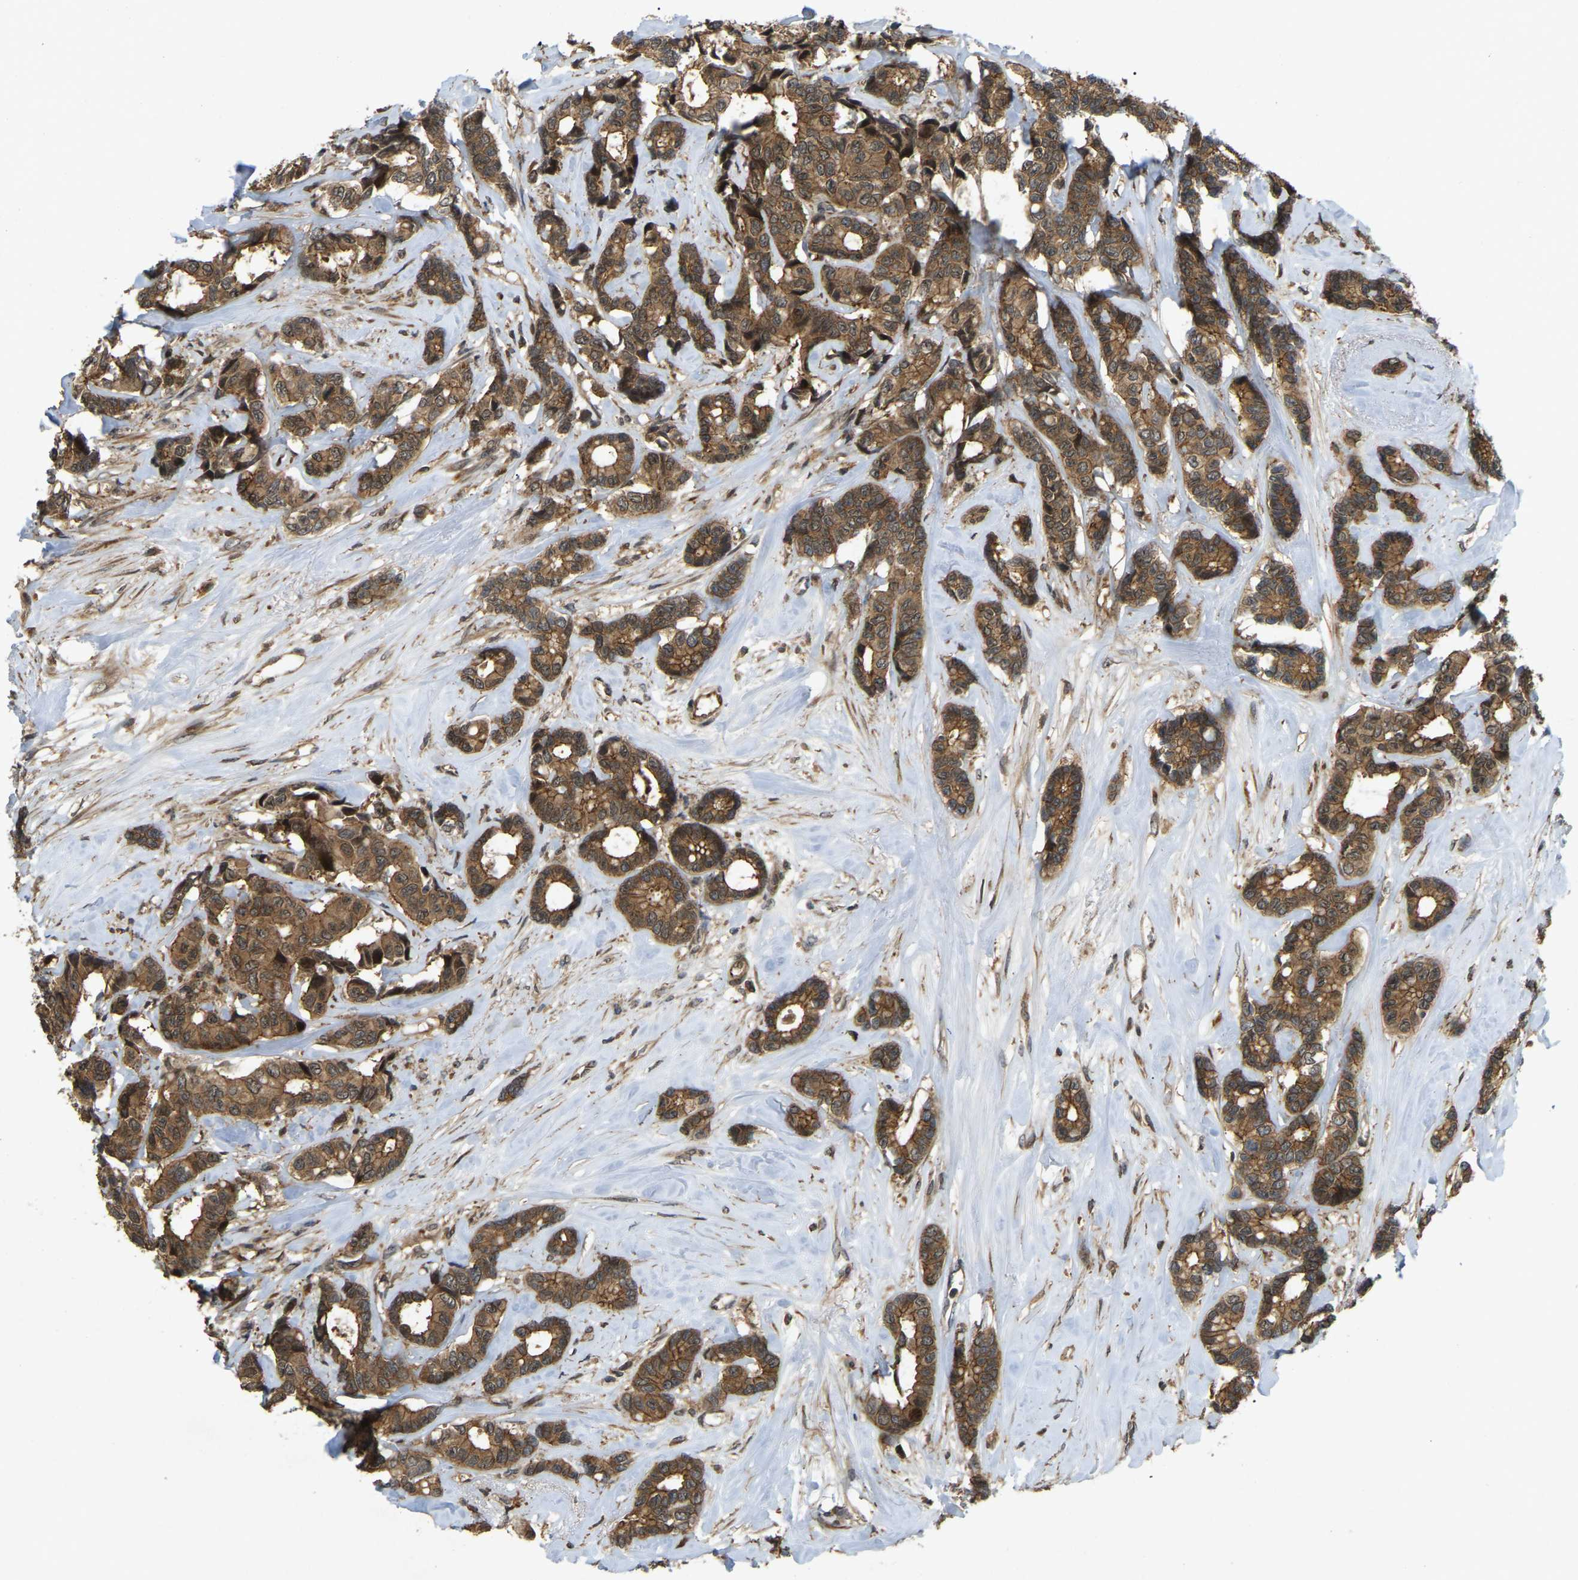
{"staining": {"intensity": "moderate", "quantity": ">75%", "location": "cytoplasmic/membranous,nuclear"}, "tissue": "breast cancer", "cell_type": "Tumor cells", "image_type": "cancer", "snomed": [{"axis": "morphology", "description": "Duct carcinoma"}, {"axis": "topography", "description": "Breast"}], "caption": "Moderate cytoplasmic/membranous and nuclear protein staining is appreciated in about >75% of tumor cells in breast cancer (invasive ductal carcinoma).", "gene": "KIAA1549", "patient": {"sex": "female", "age": 87}}